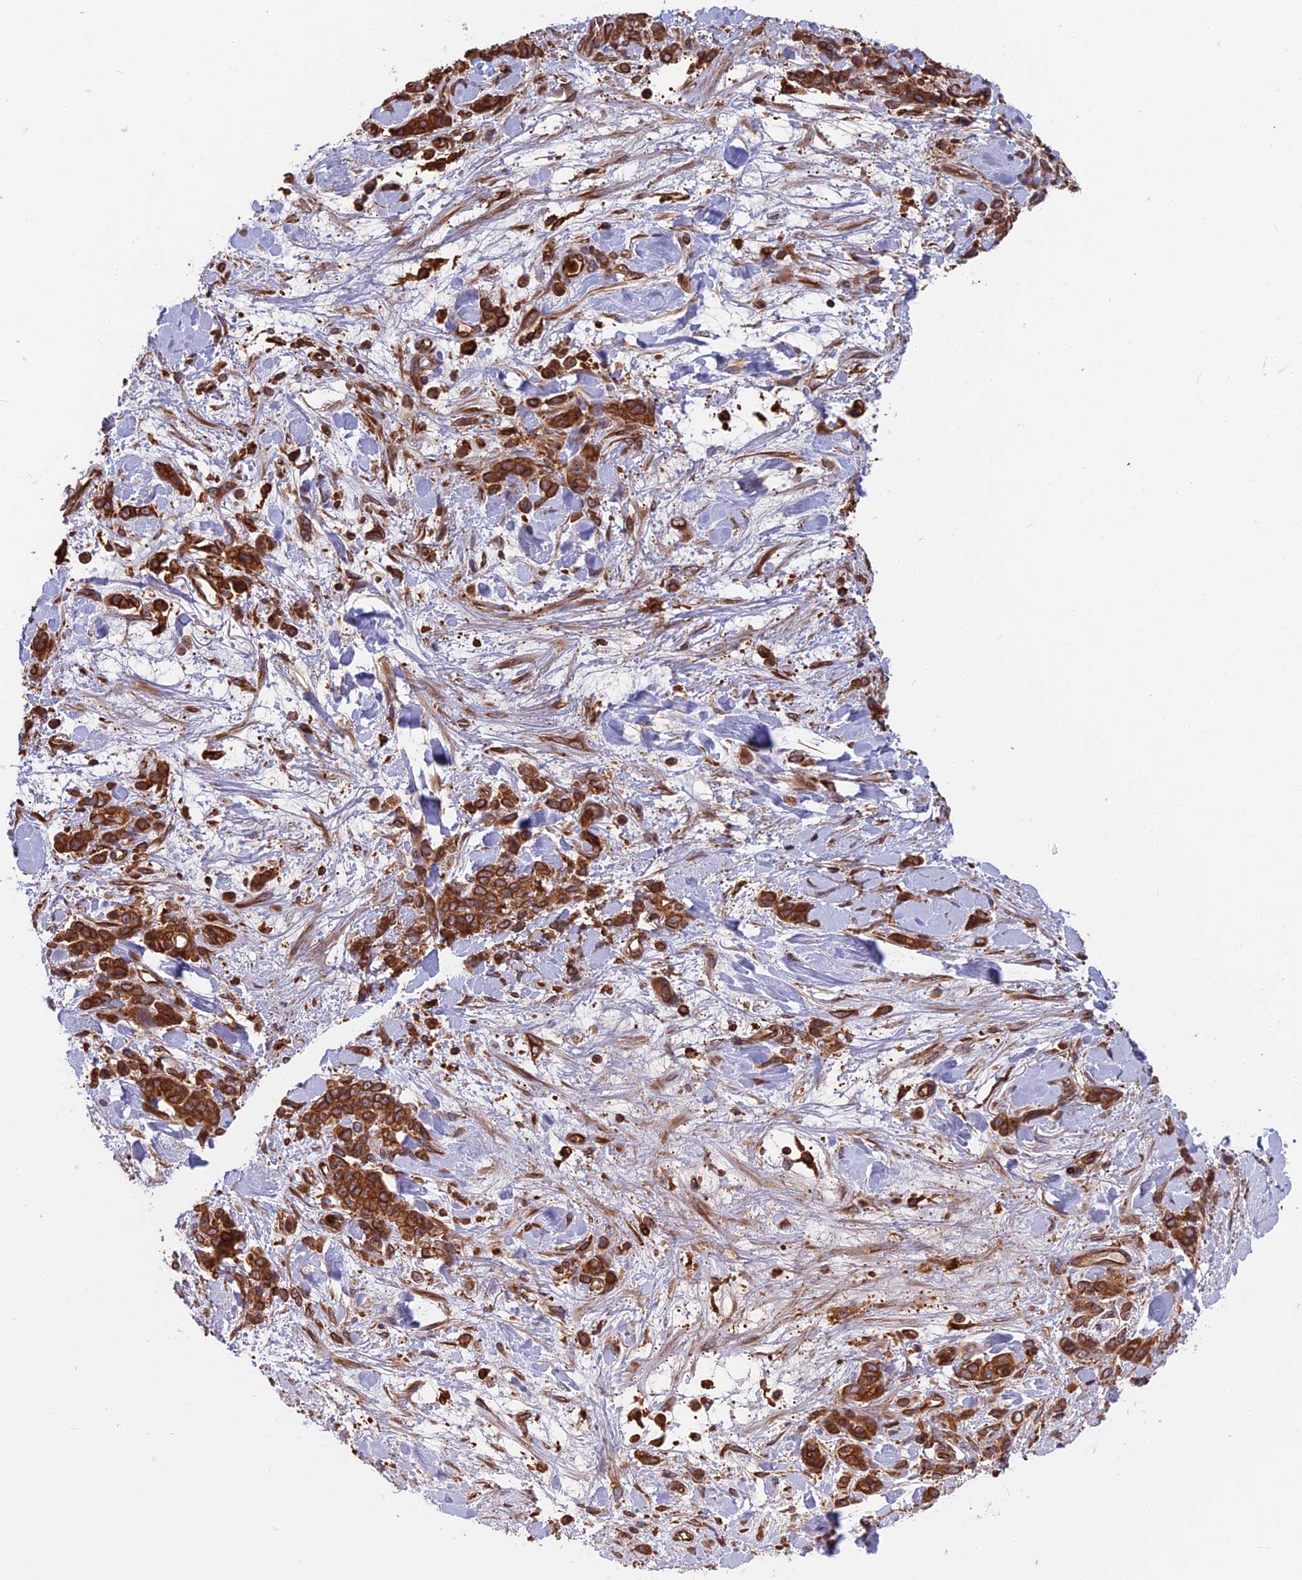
{"staining": {"intensity": "strong", "quantity": ">75%", "location": "cytoplasmic/membranous"}, "tissue": "stomach cancer", "cell_type": "Tumor cells", "image_type": "cancer", "snomed": [{"axis": "morphology", "description": "Normal tissue, NOS"}, {"axis": "morphology", "description": "Adenocarcinoma, NOS"}, {"axis": "topography", "description": "Stomach"}], "caption": "Adenocarcinoma (stomach) stained with a brown dye displays strong cytoplasmic/membranous positive staining in approximately >75% of tumor cells.", "gene": "WDR1", "patient": {"sex": "male", "age": 82}}